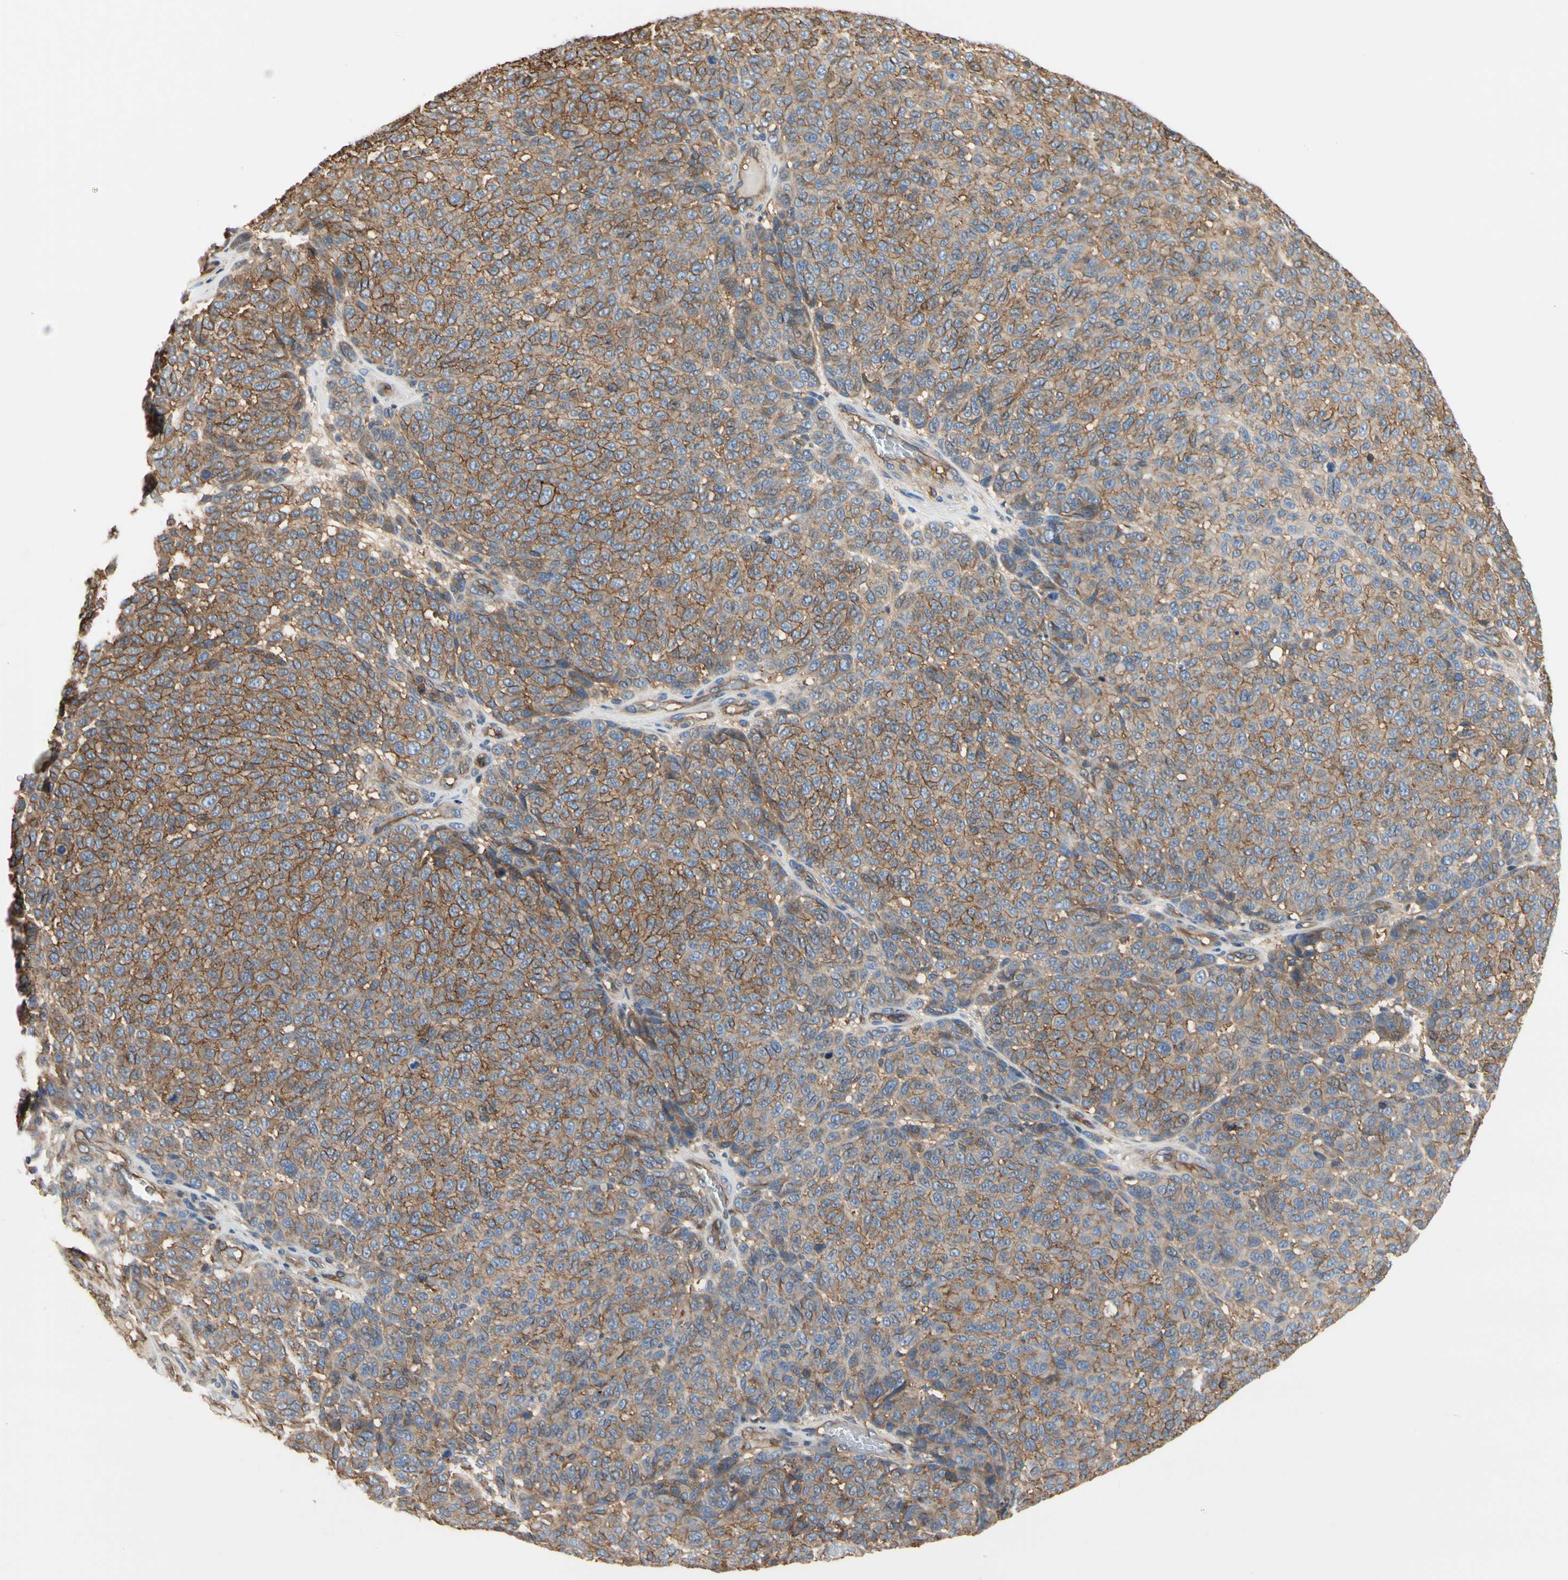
{"staining": {"intensity": "moderate", "quantity": ">75%", "location": "cytoplasmic/membranous"}, "tissue": "melanoma", "cell_type": "Tumor cells", "image_type": "cancer", "snomed": [{"axis": "morphology", "description": "Malignant melanoma, NOS"}, {"axis": "topography", "description": "Skin"}], "caption": "IHC (DAB) staining of human melanoma shows moderate cytoplasmic/membranous protein positivity in approximately >75% of tumor cells.", "gene": "IL1RL1", "patient": {"sex": "male", "age": 59}}